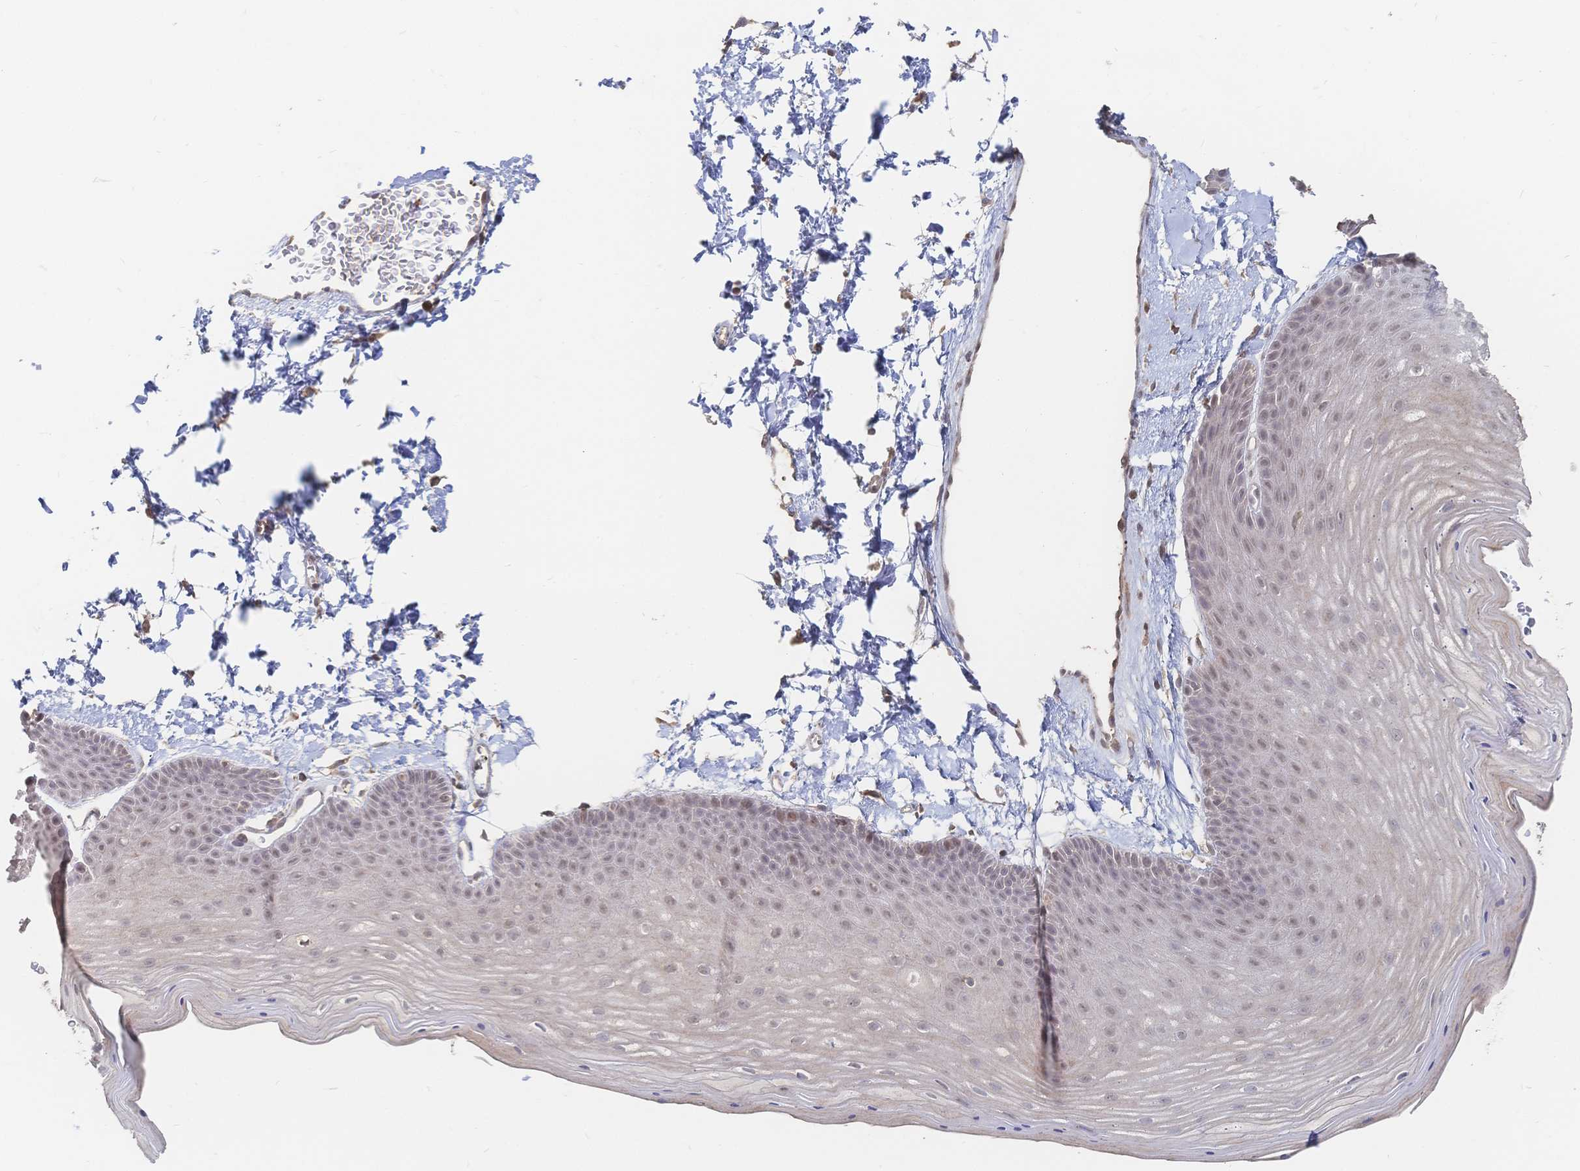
{"staining": {"intensity": "weak", "quantity": "25%-75%", "location": "nuclear"}, "tissue": "skin", "cell_type": "Epidermal cells", "image_type": "normal", "snomed": [{"axis": "morphology", "description": "Normal tissue, NOS"}, {"axis": "topography", "description": "Anal"}], "caption": "Epidermal cells display low levels of weak nuclear expression in about 25%-75% of cells in normal human skin.", "gene": "LRP5", "patient": {"sex": "male", "age": 53}}